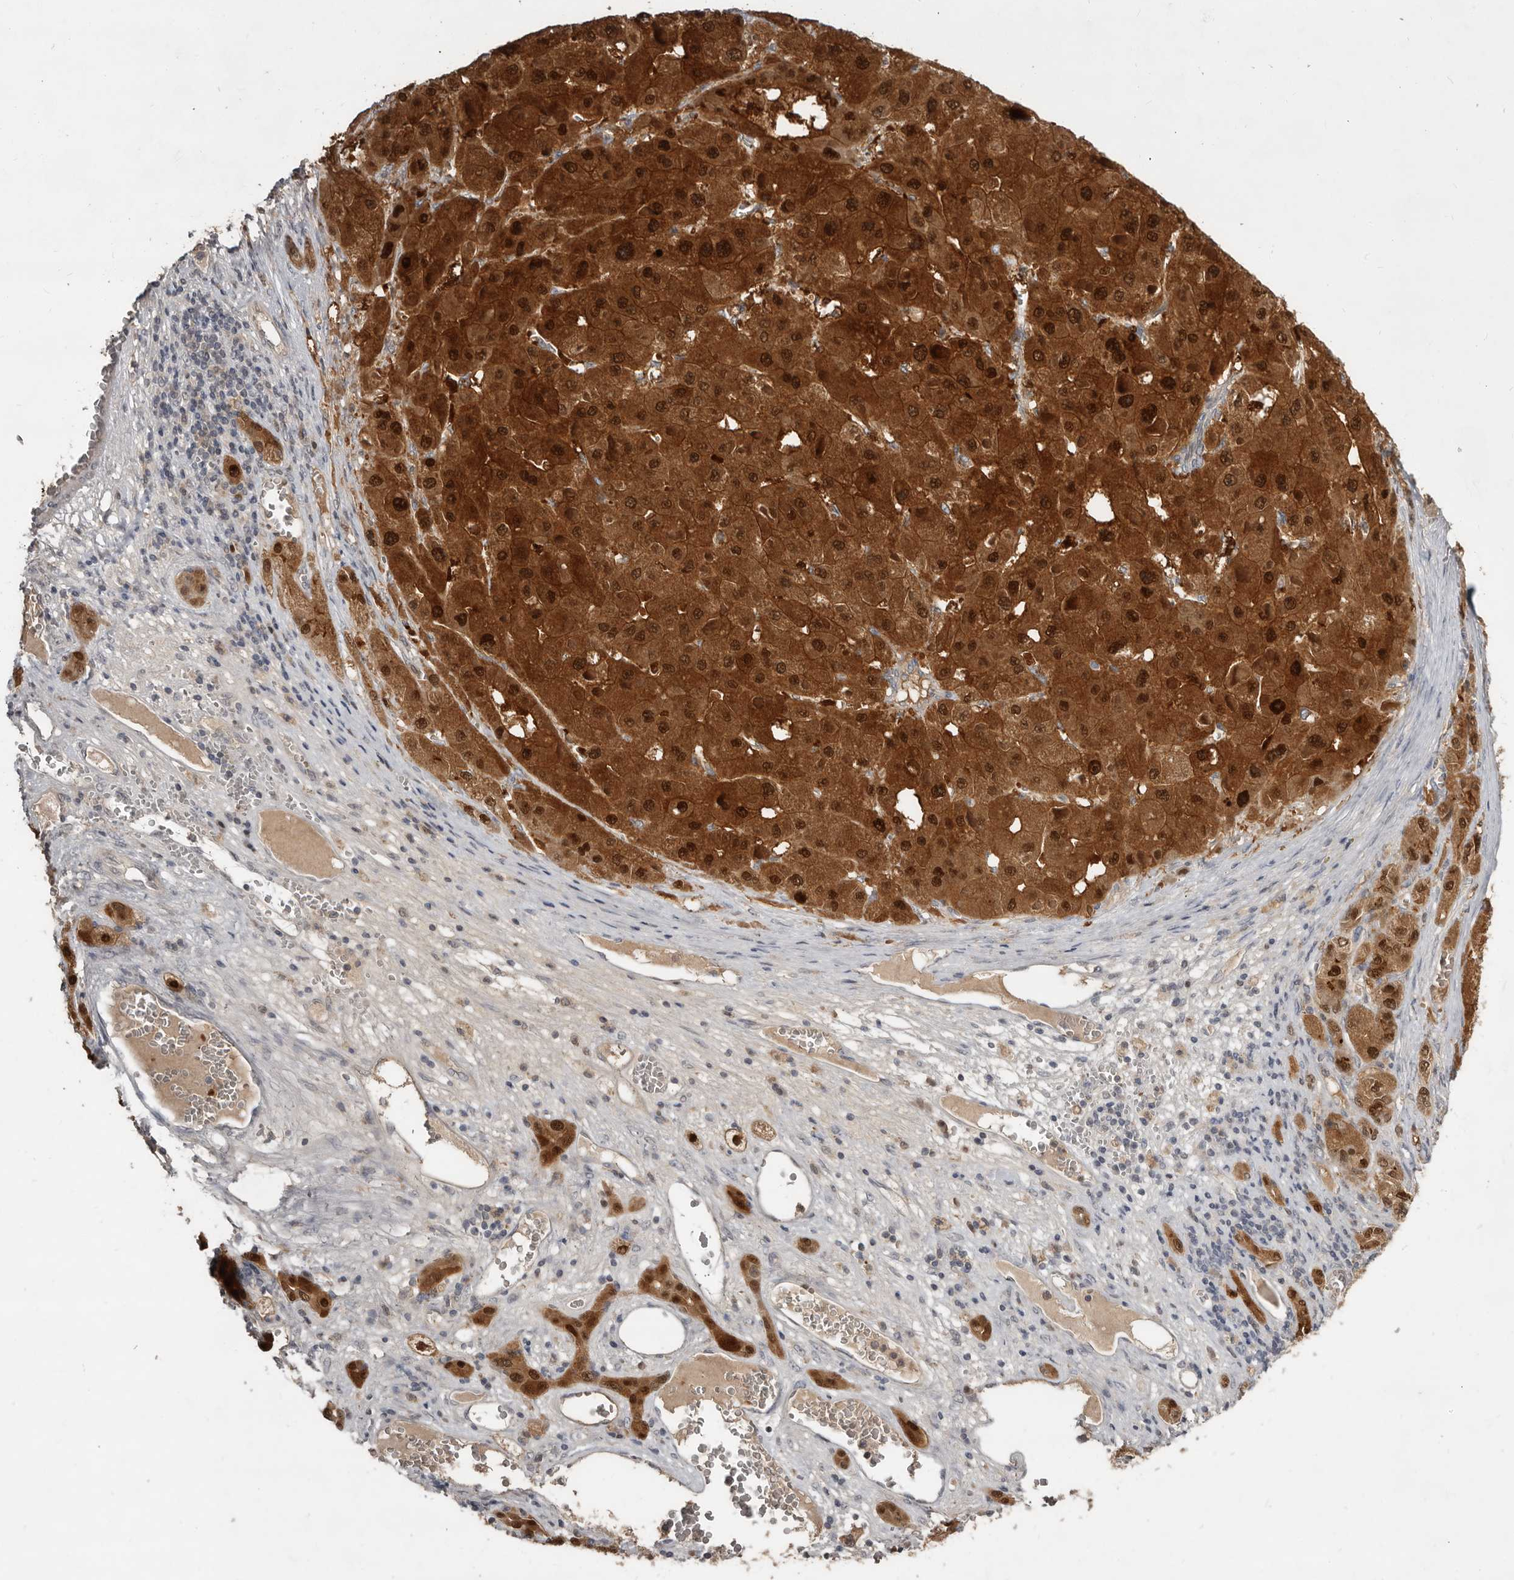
{"staining": {"intensity": "strong", "quantity": ">75%", "location": "cytoplasmic/membranous,nuclear"}, "tissue": "liver cancer", "cell_type": "Tumor cells", "image_type": "cancer", "snomed": [{"axis": "morphology", "description": "Carcinoma, Hepatocellular, NOS"}, {"axis": "topography", "description": "Liver"}], "caption": "This is an image of immunohistochemistry (IHC) staining of liver hepatocellular carcinoma, which shows strong positivity in the cytoplasmic/membranous and nuclear of tumor cells.", "gene": "RBKS", "patient": {"sex": "female", "age": 73}}